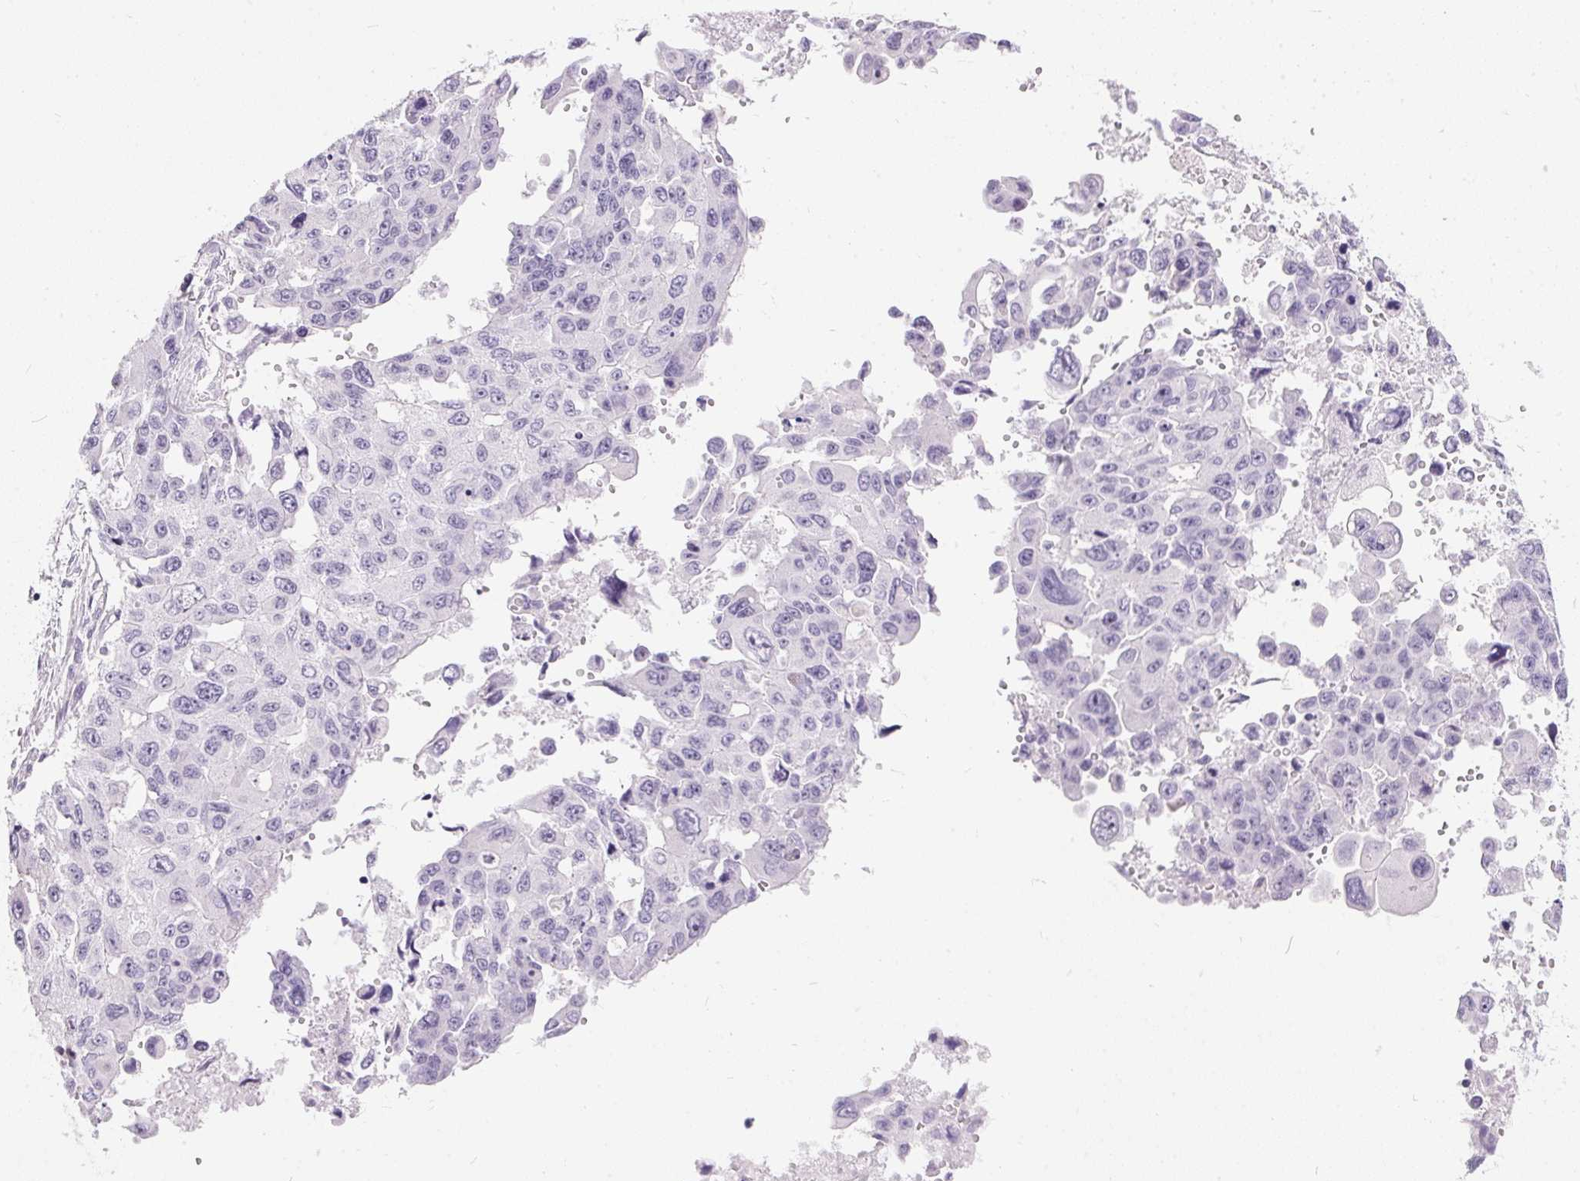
{"staining": {"intensity": "negative", "quantity": "none", "location": "none"}, "tissue": "lung cancer", "cell_type": "Tumor cells", "image_type": "cancer", "snomed": [{"axis": "morphology", "description": "Adenocarcinoma, NOS"}, {"axis": "topography", "description": "Lung"}], "caption": "DAB (3,3'-diaminobenzidine) immunohistochemical staining of human lung adenocarcinoma exhibits no significant expression in tumor cells.", "gene": "GBP6", "patient": {"sex": "male", "age": 64}}